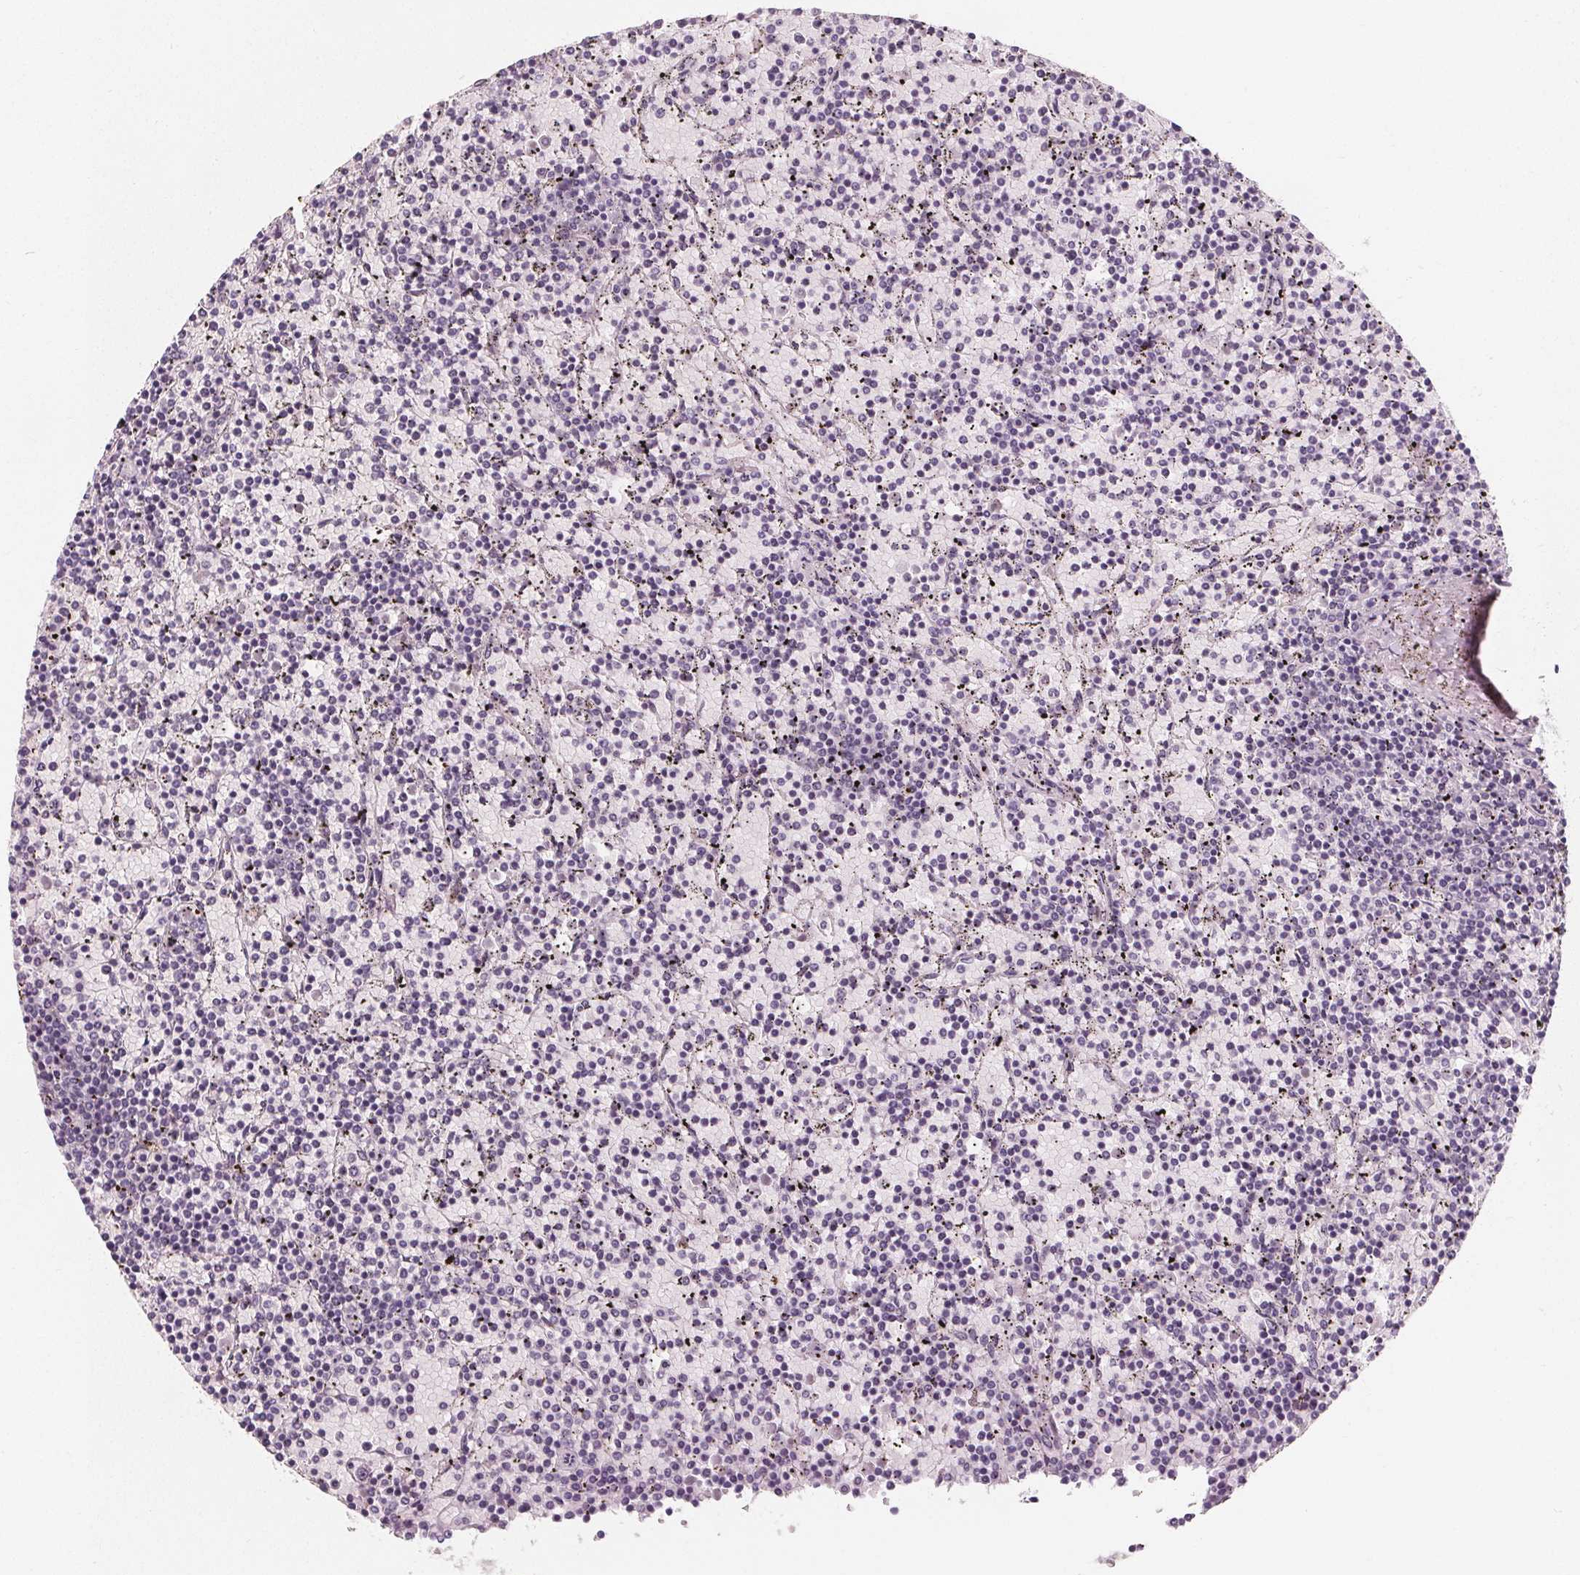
{"staining": {"intensity": "negative", "quantity": "none", "location": "none"}, "tissue": "lymphoma", "cell_type": "Tumor cells", "image_type": "cancer", "snomed": [{"axis": "morphology", "description": "Malignant lymphoma, non-Hodgkin's type, Low grade"}, {"axis": "topography", "description": "Spleen"}], "caption": "Immunohistochemistry (IHC) of human malignant lymphoma, non-Hodgkin's type (low-grade) demonstrates no expression in tumor cells.", "gene": "DBX2", "patient": {"sex": "female", "age": 77}}